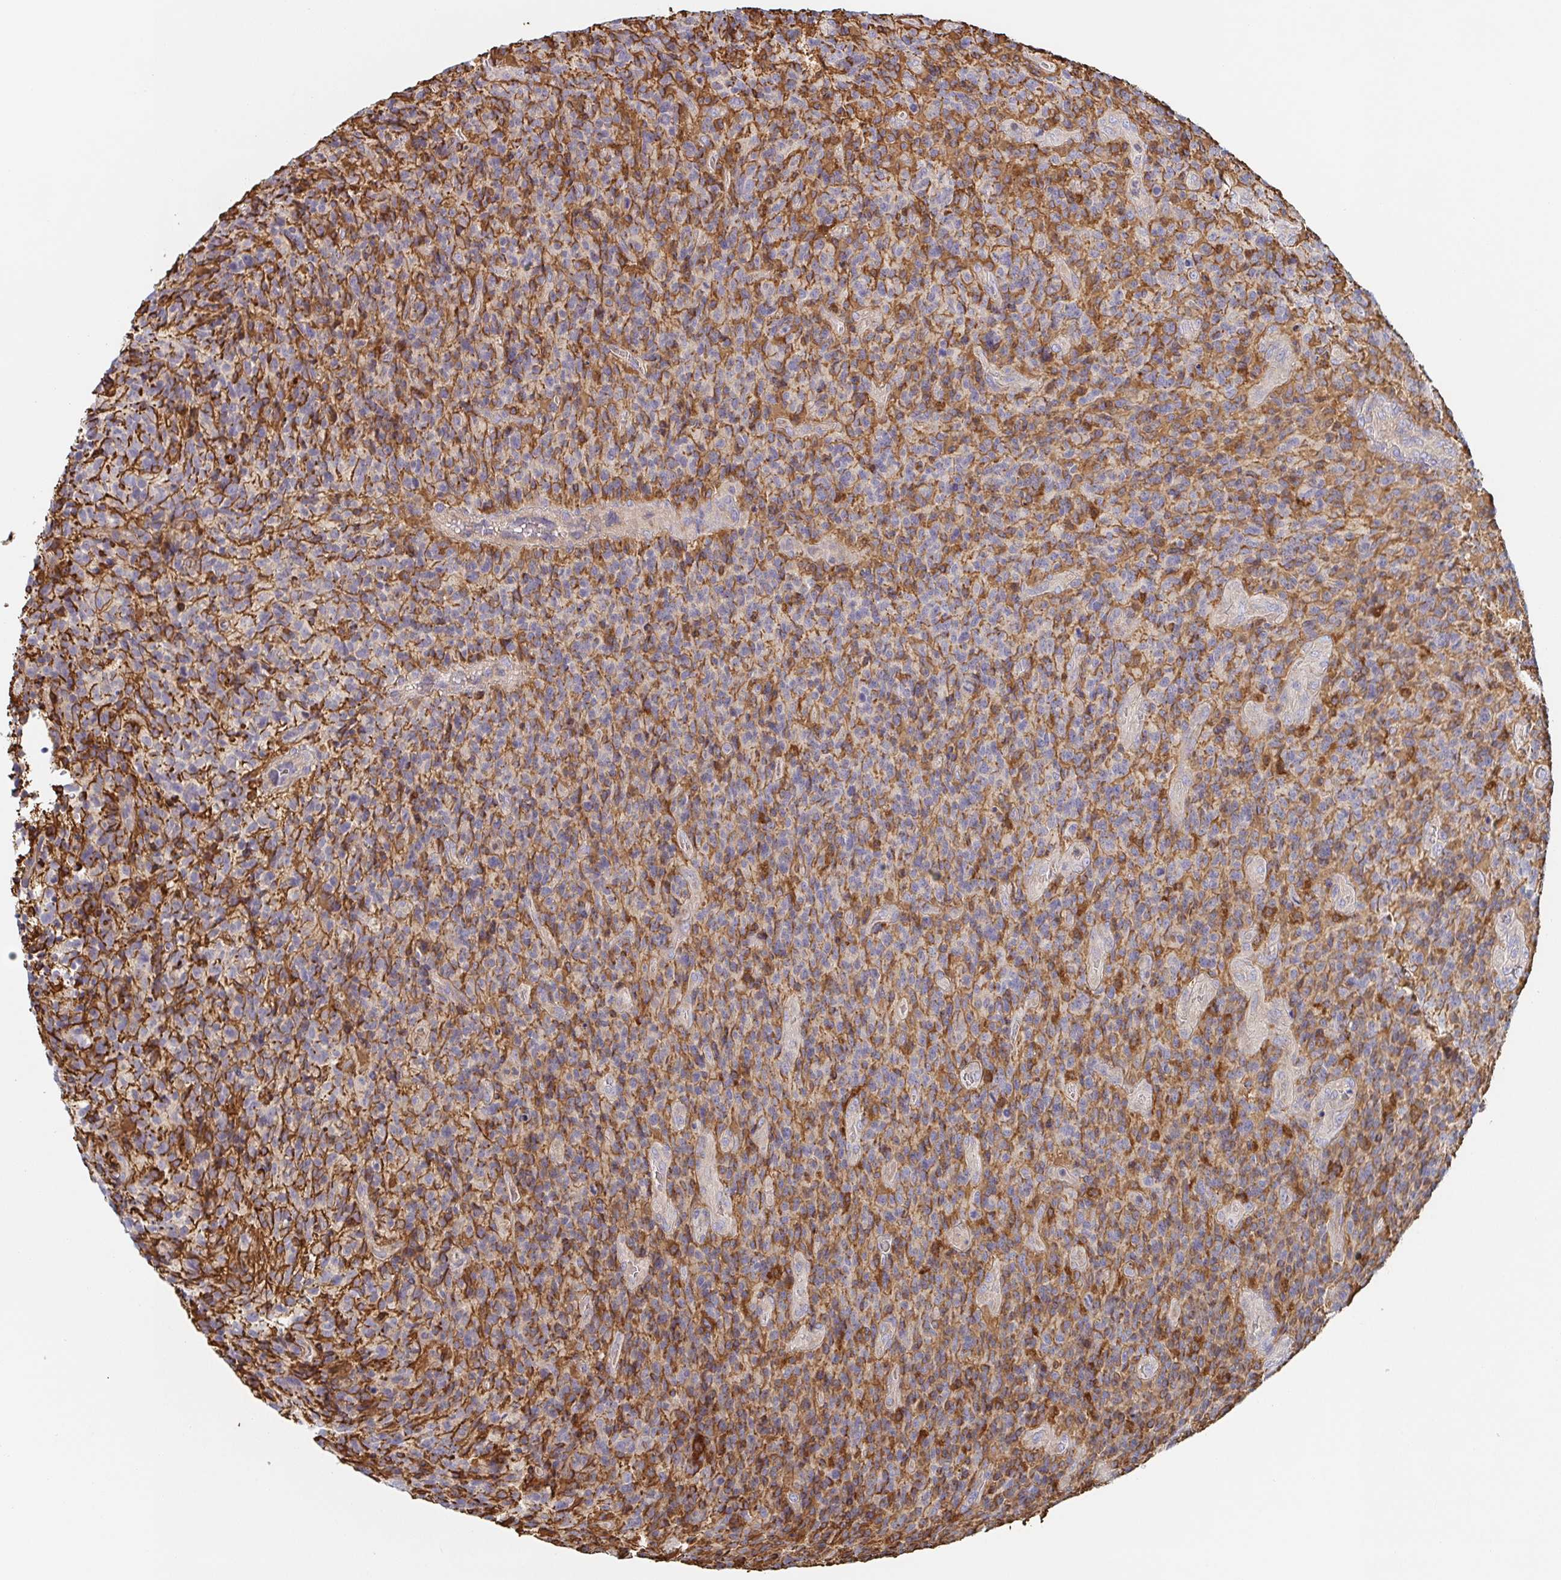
{"staining": {"intensity": "moderate", "quantity": "<25%", "location": "cytoplasmic/membranous"}, "tissue": "glioma", "cell_type": "Tumor cells", "image_type": "cancer", "snomed": [{"axis": "morphology", "description": "Glioma, malignant, High grade"}, {"axis": "topography", "description": "Brain"}], "caption": "Immunohistochemical staining of human glioma shows low levels of moderate cytoplasmic/membranous protein expression in about <25% of tumor cells.", "gene": "TUFT1", "patient": {"sex": "male", "age": 76}}